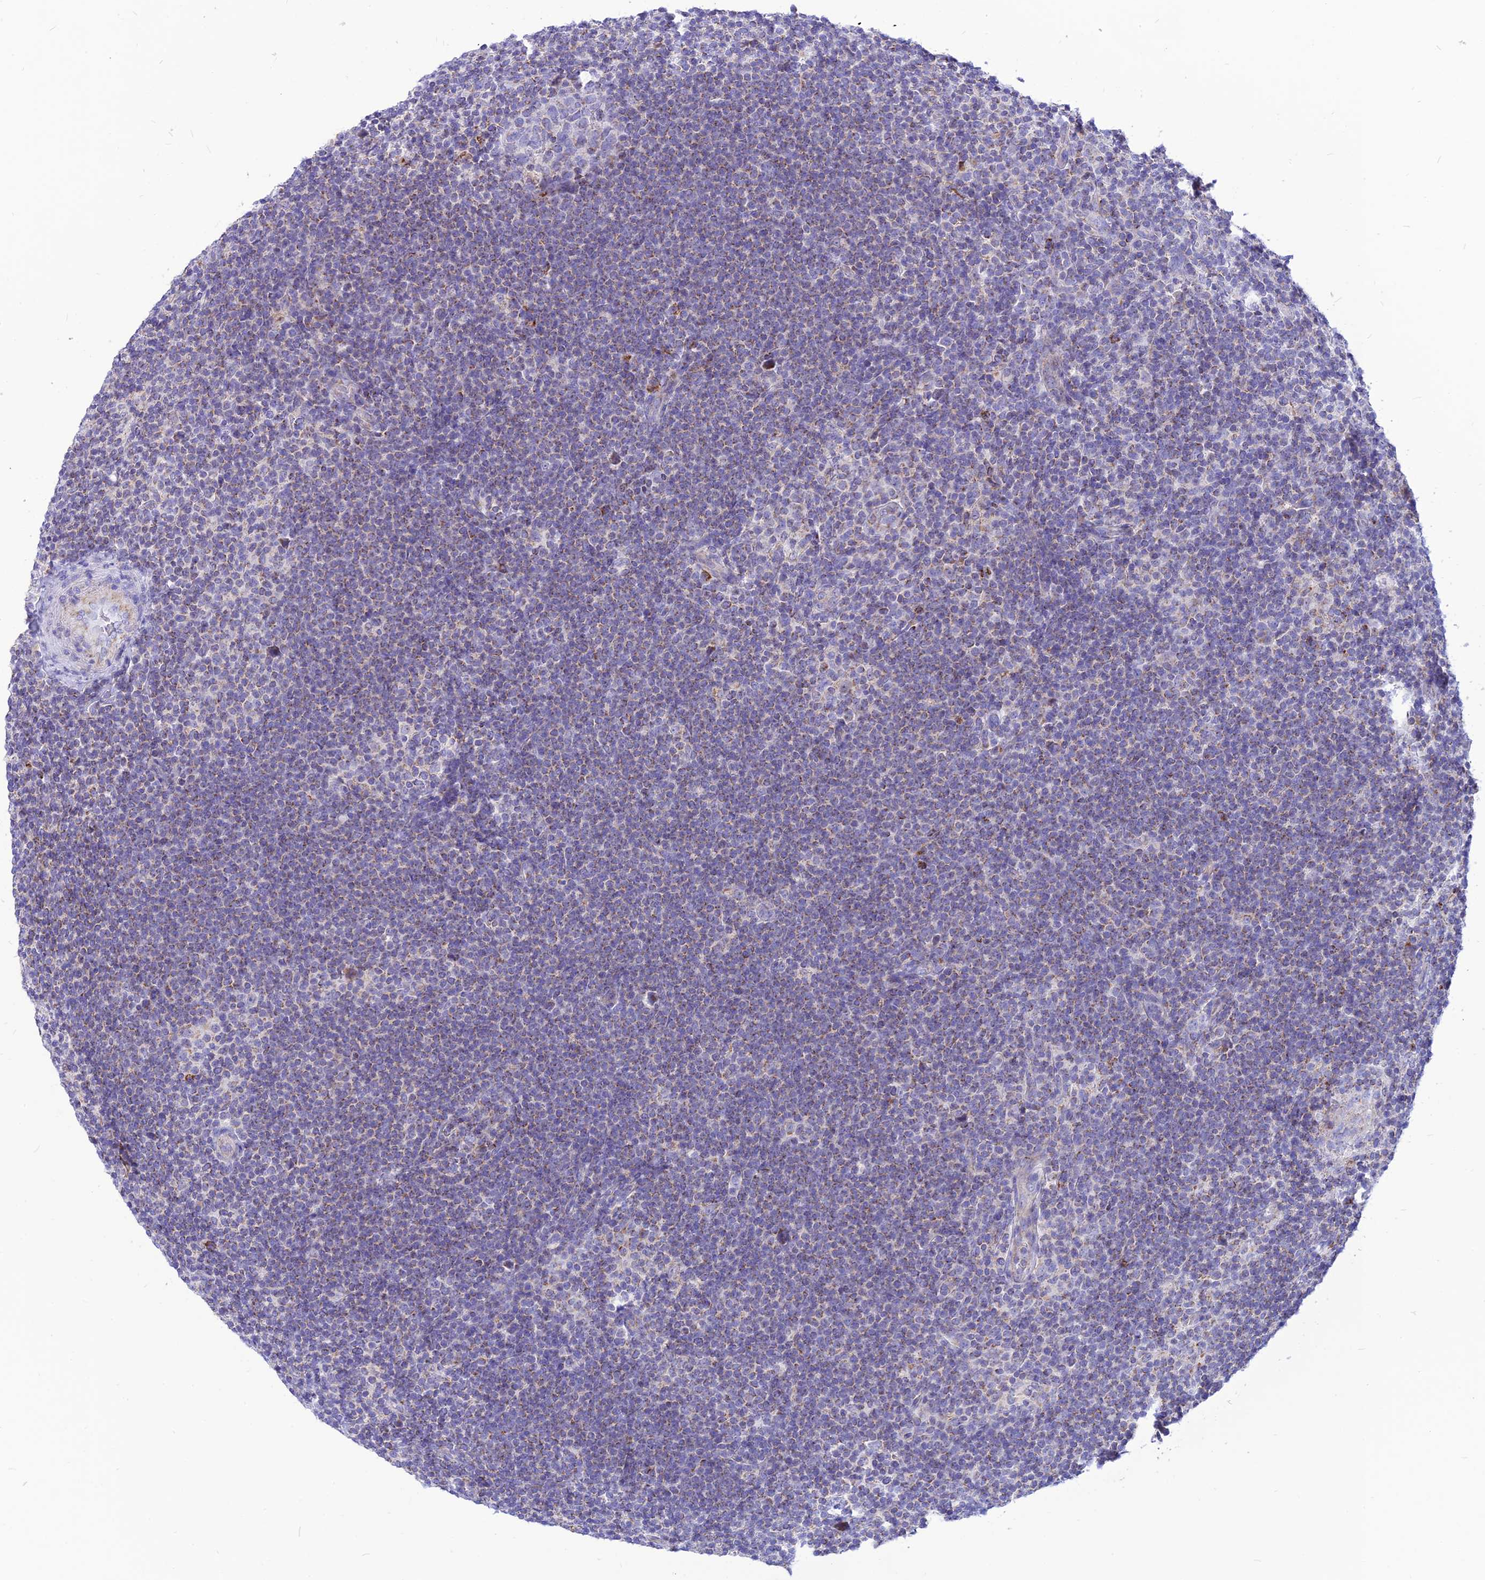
{"staining": {"intensity": "negative", "quantity": "none", "location": "none"}, "tissue": "lymphoma", "cell_type": "Tumor cells", "image_type": "cancer", "snomed": [{"axis": "morphology", "description": "Hodgkin's disease, NOS"}, {"axis": "topography", "description": "Lymph node"}], "caption": "DAB (3,3'-diaminobenzidine) immunohistochemical staining of lymphoma reveals no significant positivity in tumor cells. (Immunohistochemistry (ihc), brightfield microscopy, high magnification).", "gene": "ECI1", "patient": {"sex": "female", "age": 57}}